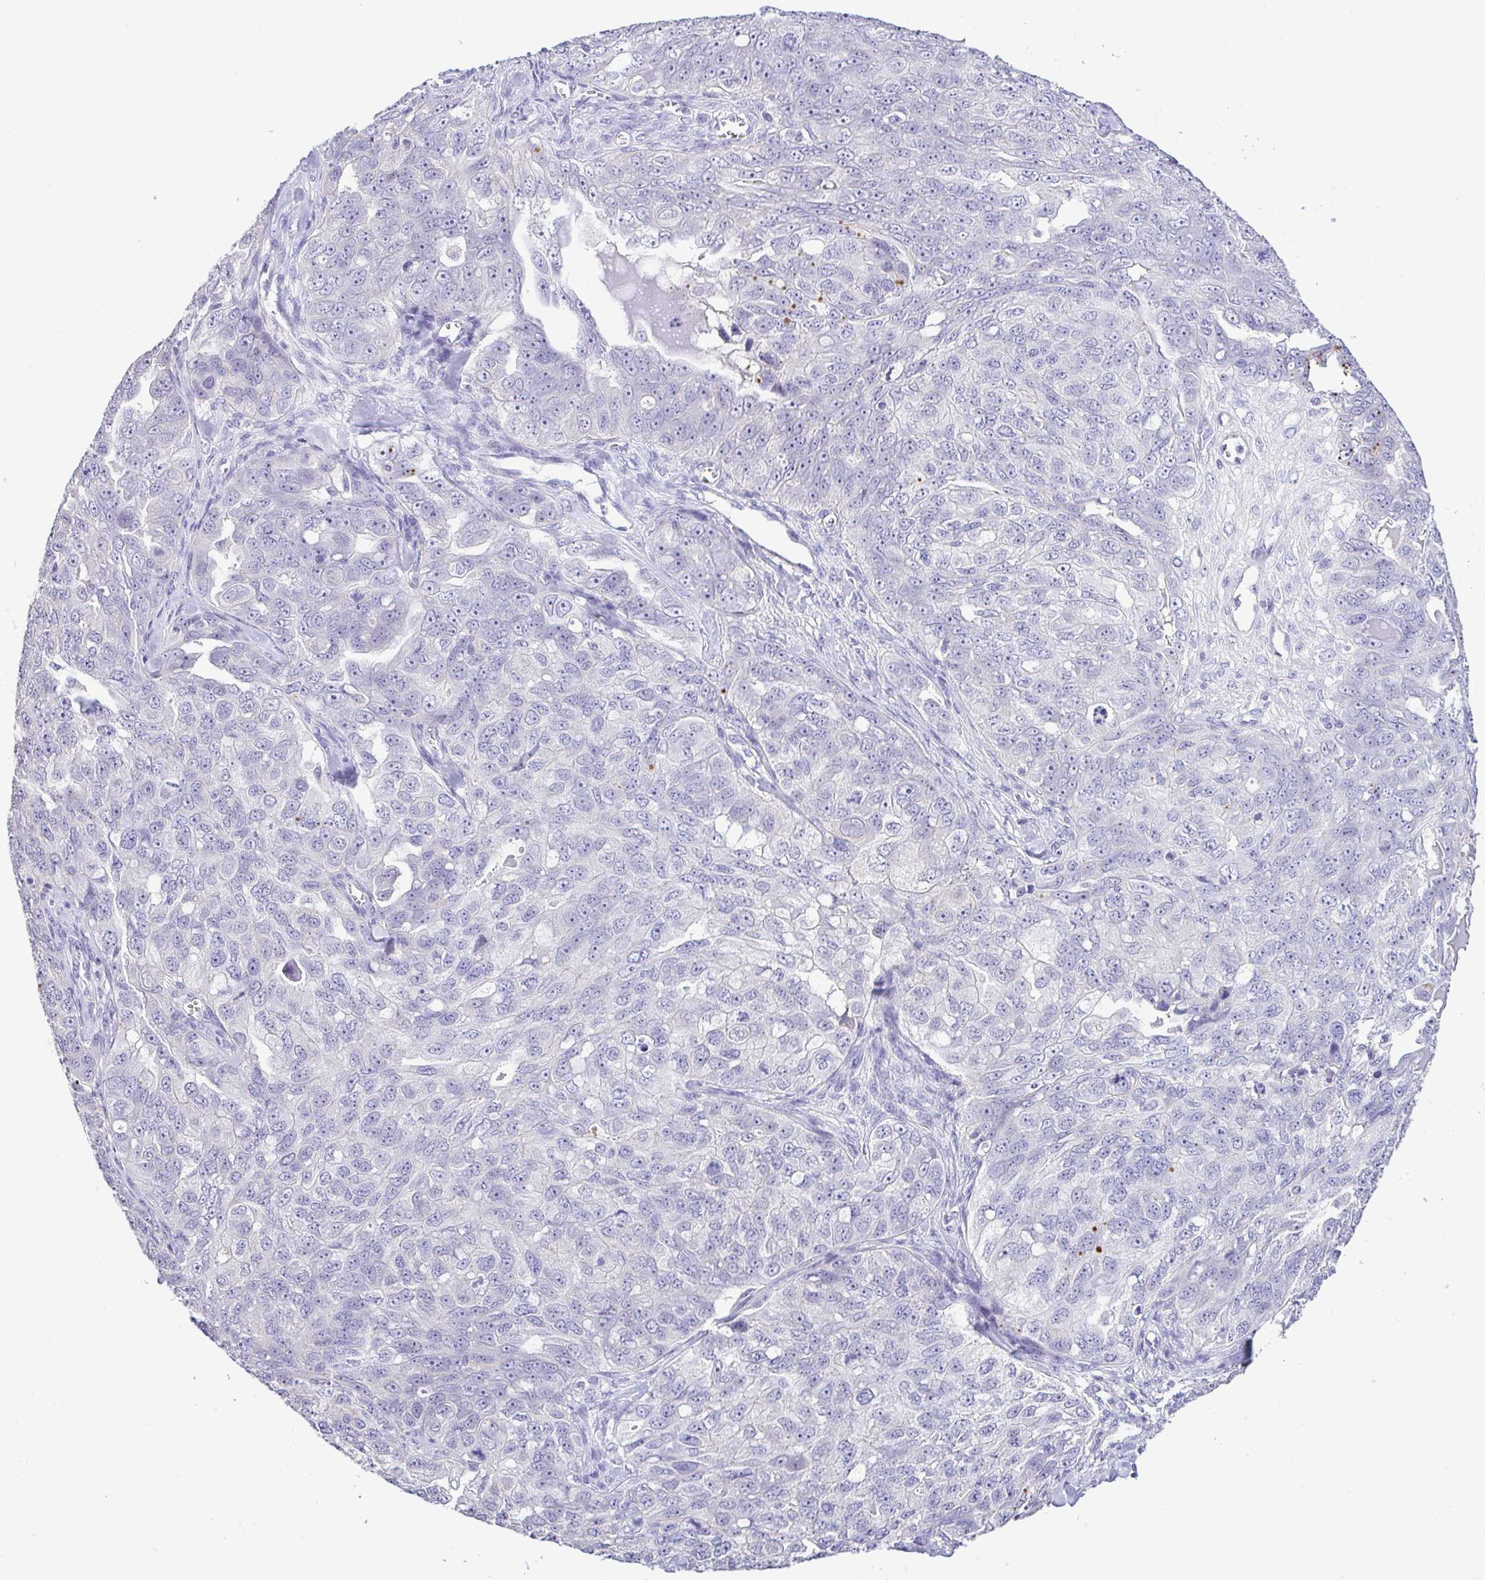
{"staining": {"intensity": "negative", "quantity": "none", "location": "none"}, "tissue": "ovarian cancer", "cell_type": "Tumor cells", "image_type": "cancer", "snomed": [{"axis": "morphology", "description": "Carcinoma, endometroid"}, {"axis": "topography", "description": "Ovary"}], "caption": "Ovarian cancer stained for a protein using immunohistochemistry (IHC) shows no expression tumor cells.", "gene": "CTU1", "patient": {"sex": "female", "age": 70}}